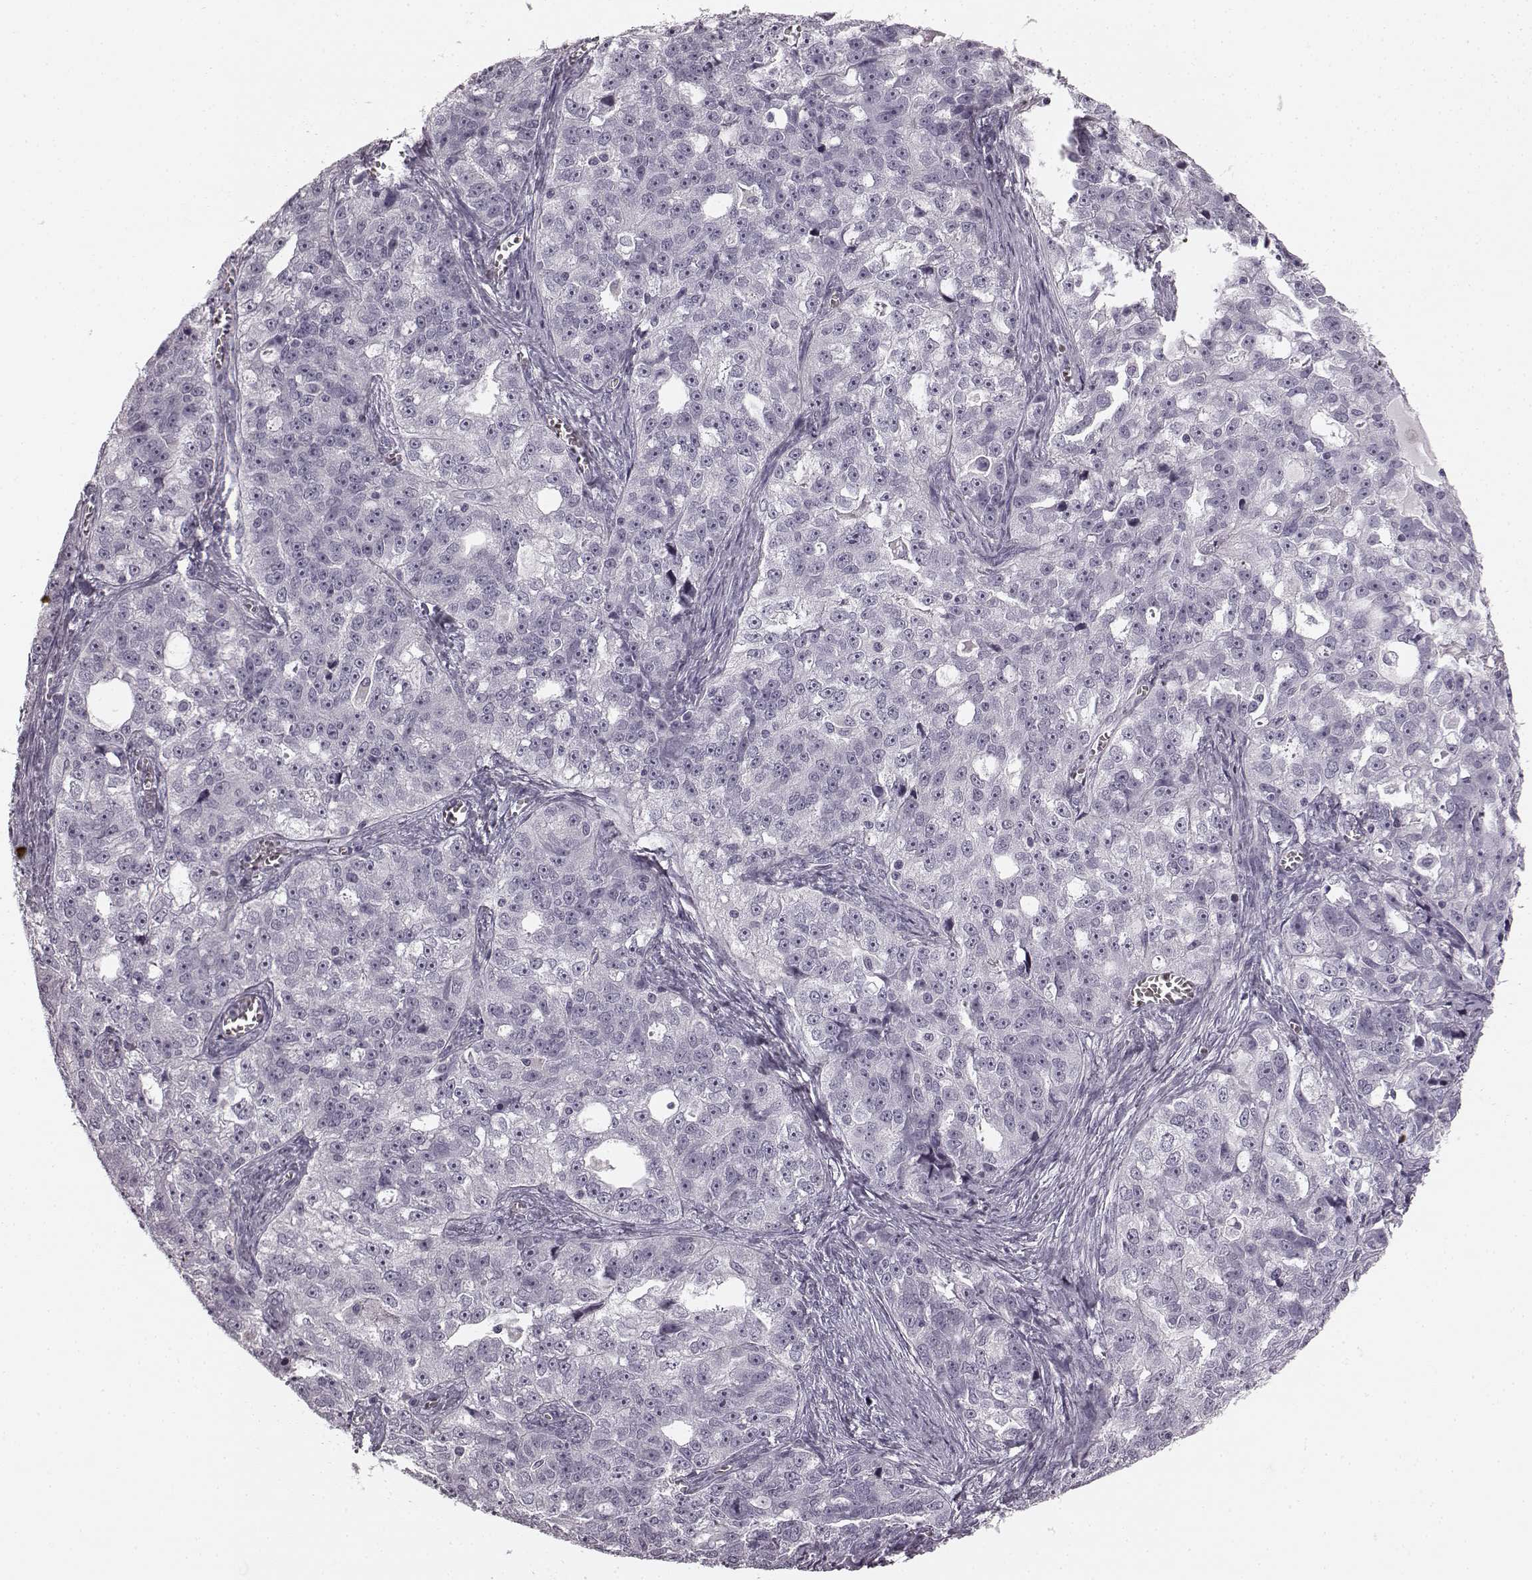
{"staining": {"intensity": "negative", "quantity": "none", "location": "none"}, "tissue": "ovarian cancer", "cell_type": "Tumor cells", "image_type": "cancer", "snomed": [{"axis": "morphology", "description": "Cystadenocarcinoma, serous, NOS"}, {"axis": "topography", "description": "Ovary"}], "caption": "Immunohistochemistry (IHC) photomicrograph of human serous cystadenocarcinoma (ovarian) stained for a protein (brown), which demonstrates no positivity in tumor cells.", "gene": "TMPRSS15", "patient": {"sex": "female", "age": 51}}